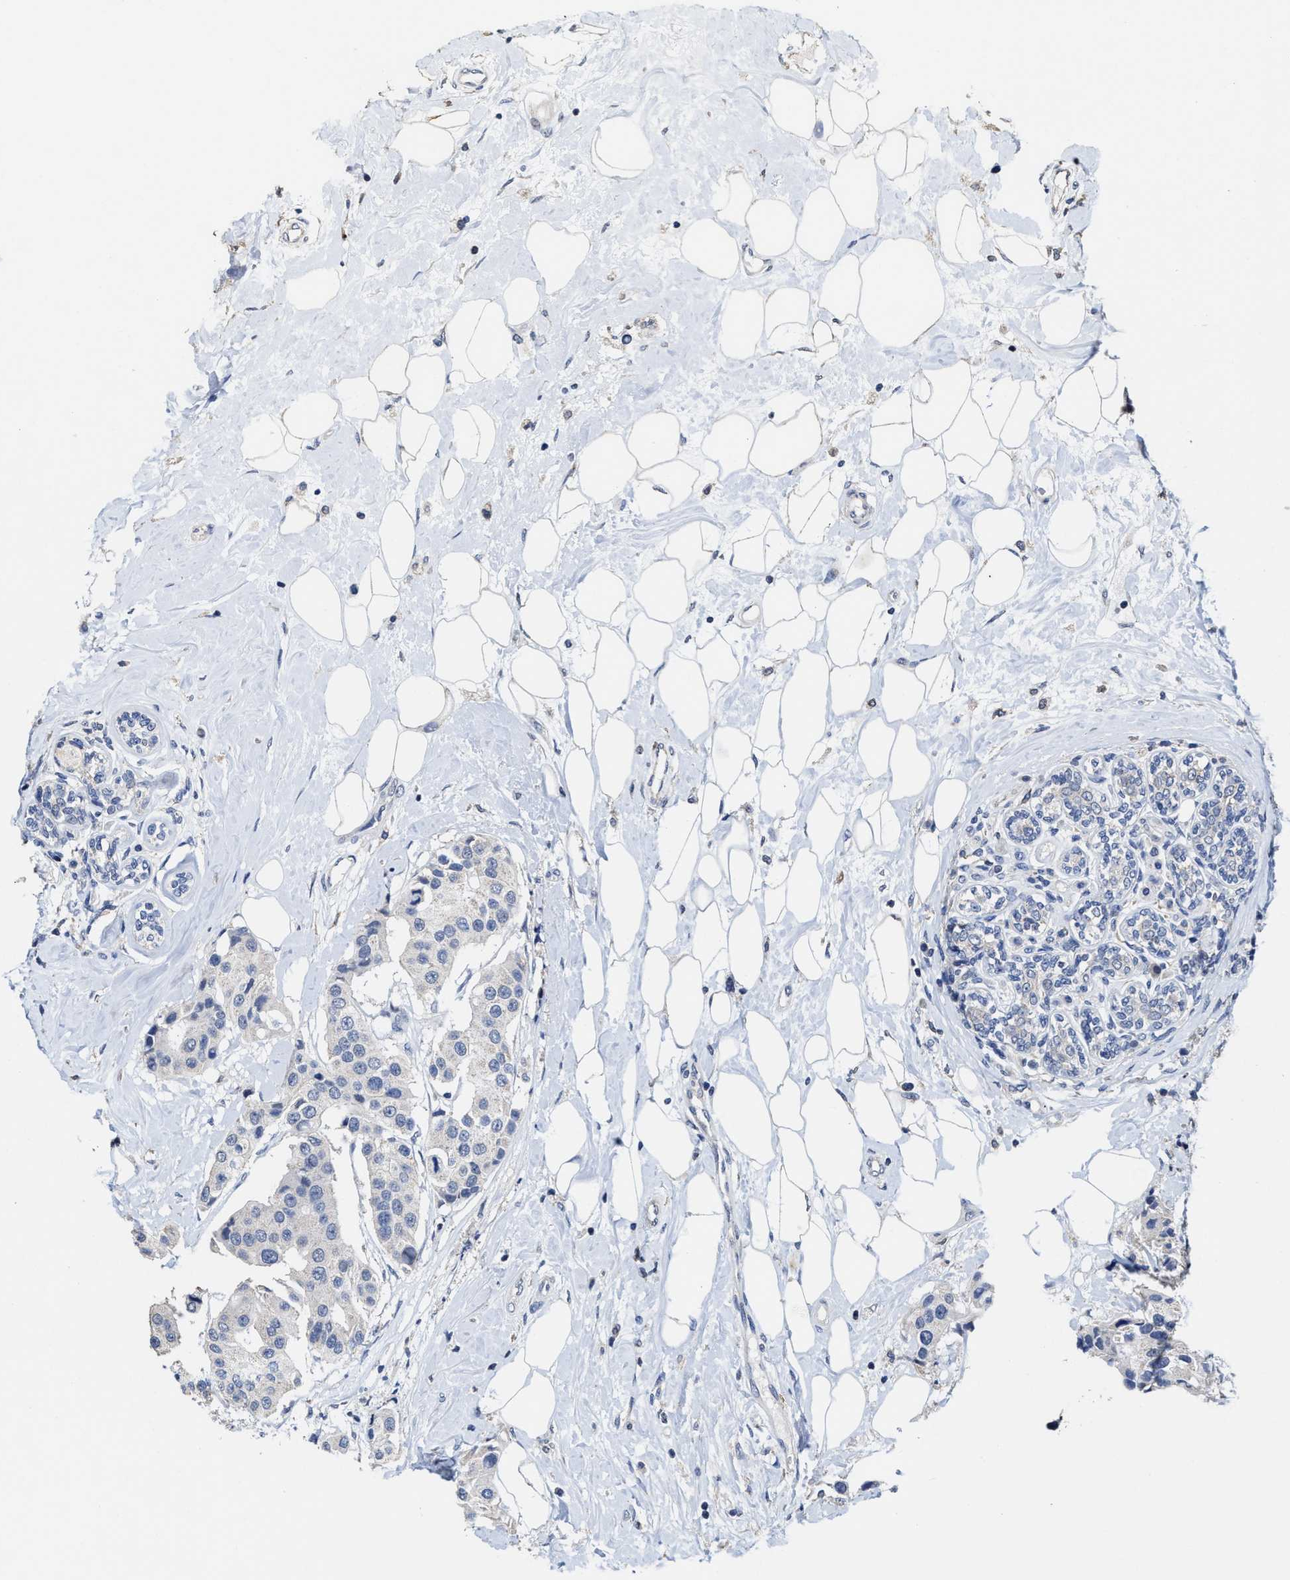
{"staining": {"intensity": "negative", "quantity": "none", "location": "none"}, "tissue": "breast cancer", "cell_type": "Tumor cells", "image_type": "cancer", "snomed": [{"axis": "morphology", "description": "Normal tissue, NOS"}, {"axis": "morphology", "description": "Duct carcinoma"}, {"axis": "topography", "description": "Breast"}], "caption": "The micrograph displays no significant staining in tumor cells of breast intraductal carcinoma. (DAB (3,3'-diaminobenzidine) immunohistochemistry visualized using brightfield microscopy, high magnification).", "gene": "ZFAT", "patient": {"sex": "female", "age": 39}}